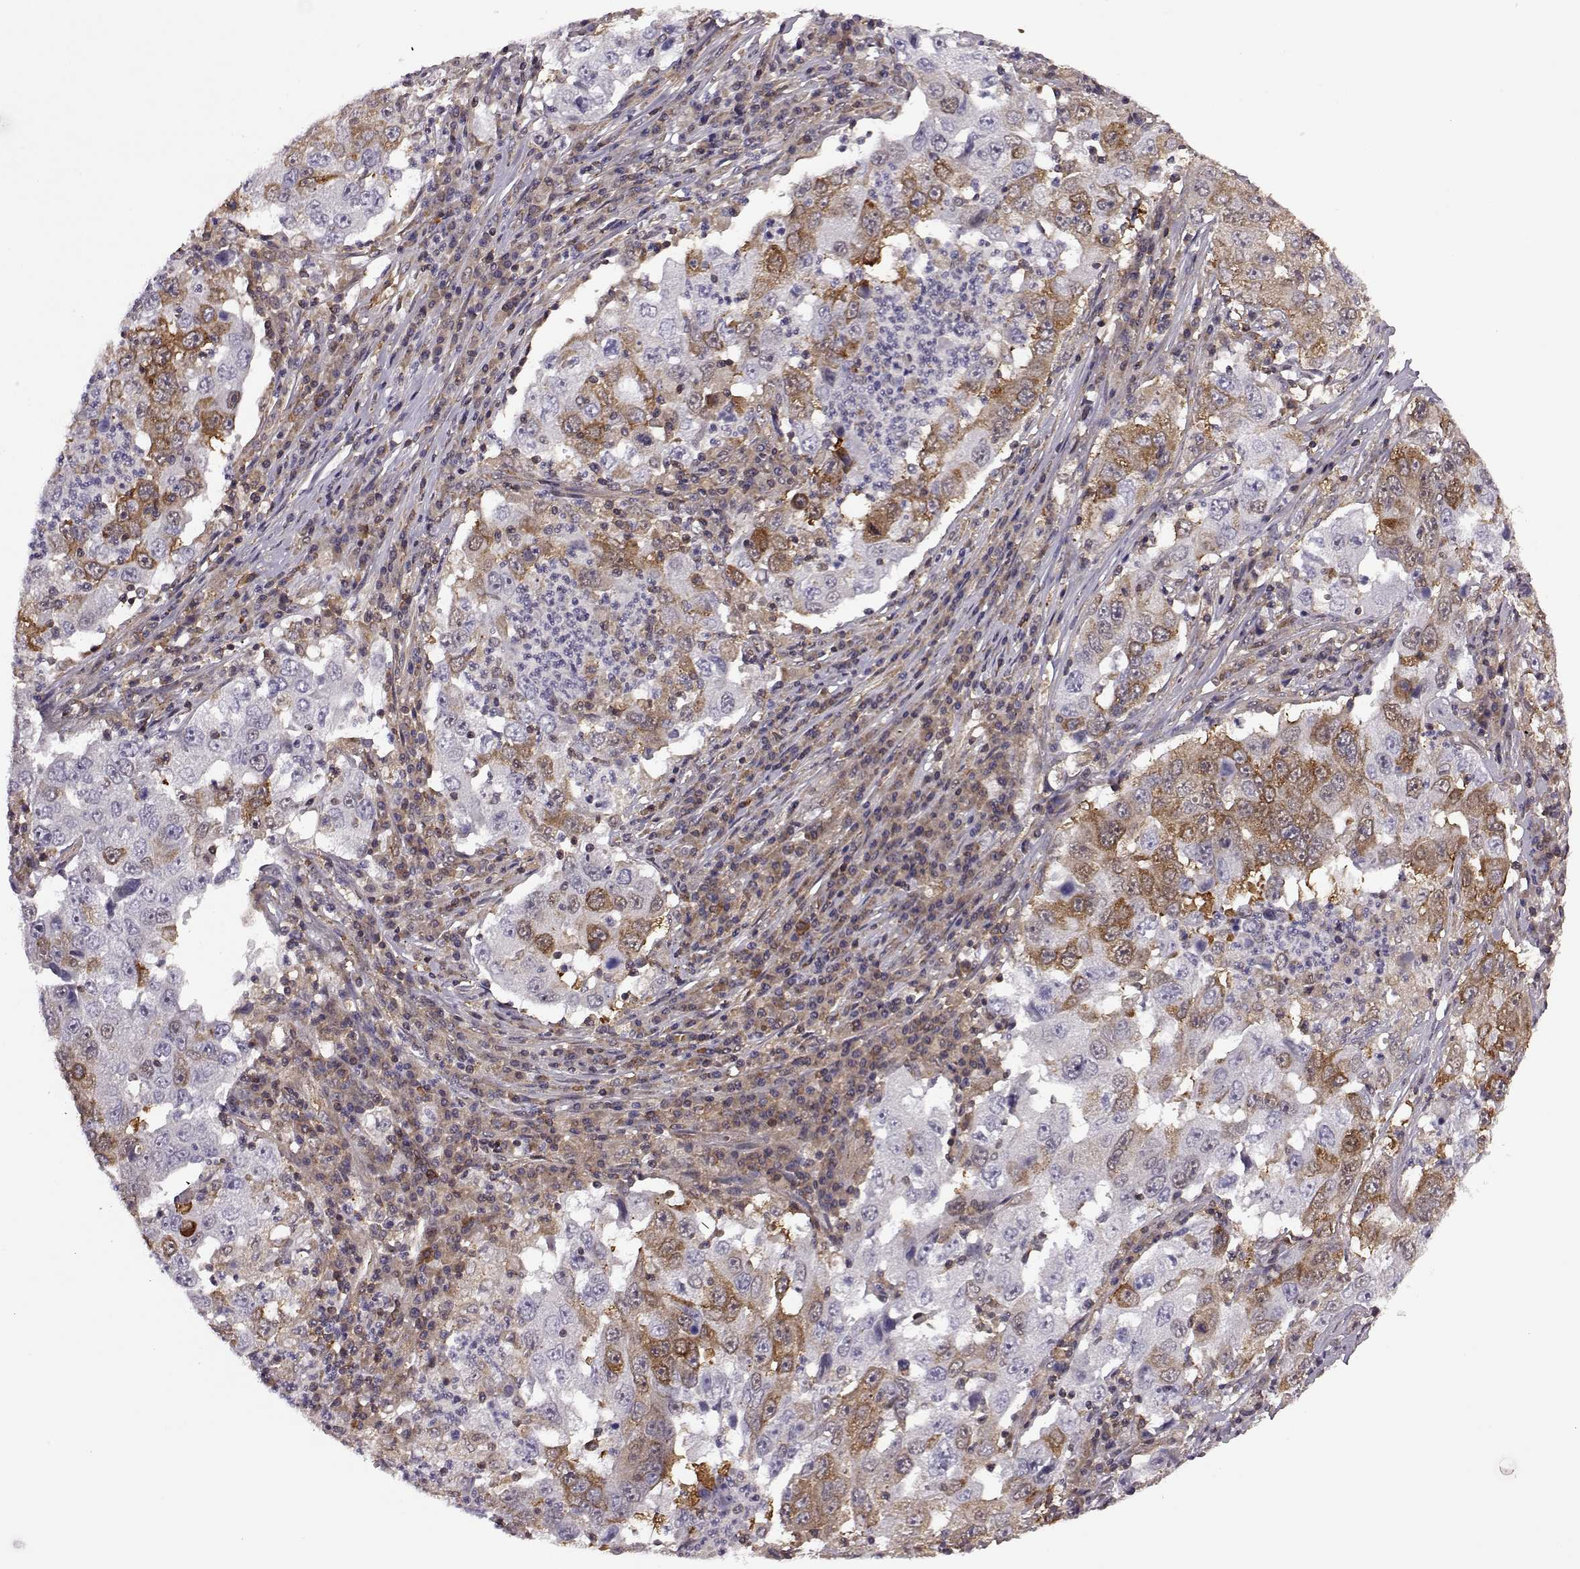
{"staining": {"intensity": "strong", "quantity": ">75%", "location": "cytoplasmic/membranous"}, "tissue": "lung cancer", "cell_type": "Tumor cells", "image_type": "cancer", "snomed": [{"axis": "morphology", "description": "Adenocarcinoma, NOS"}, {"axis": "topography", "description": "Lung"}], "caption": "An immunohistochemistry (IHC) histopathology image of neoplastic tissue is shown. Protein staining in brown labels strong cytoplasmic/membranous positivity in lung cancer (adenocarcinoma) within tumor cells. (Brightfield microscopy of DAB IHC at high magnification).", "gene": "URI1", "patient": {"sex": "male", "age": 73}}